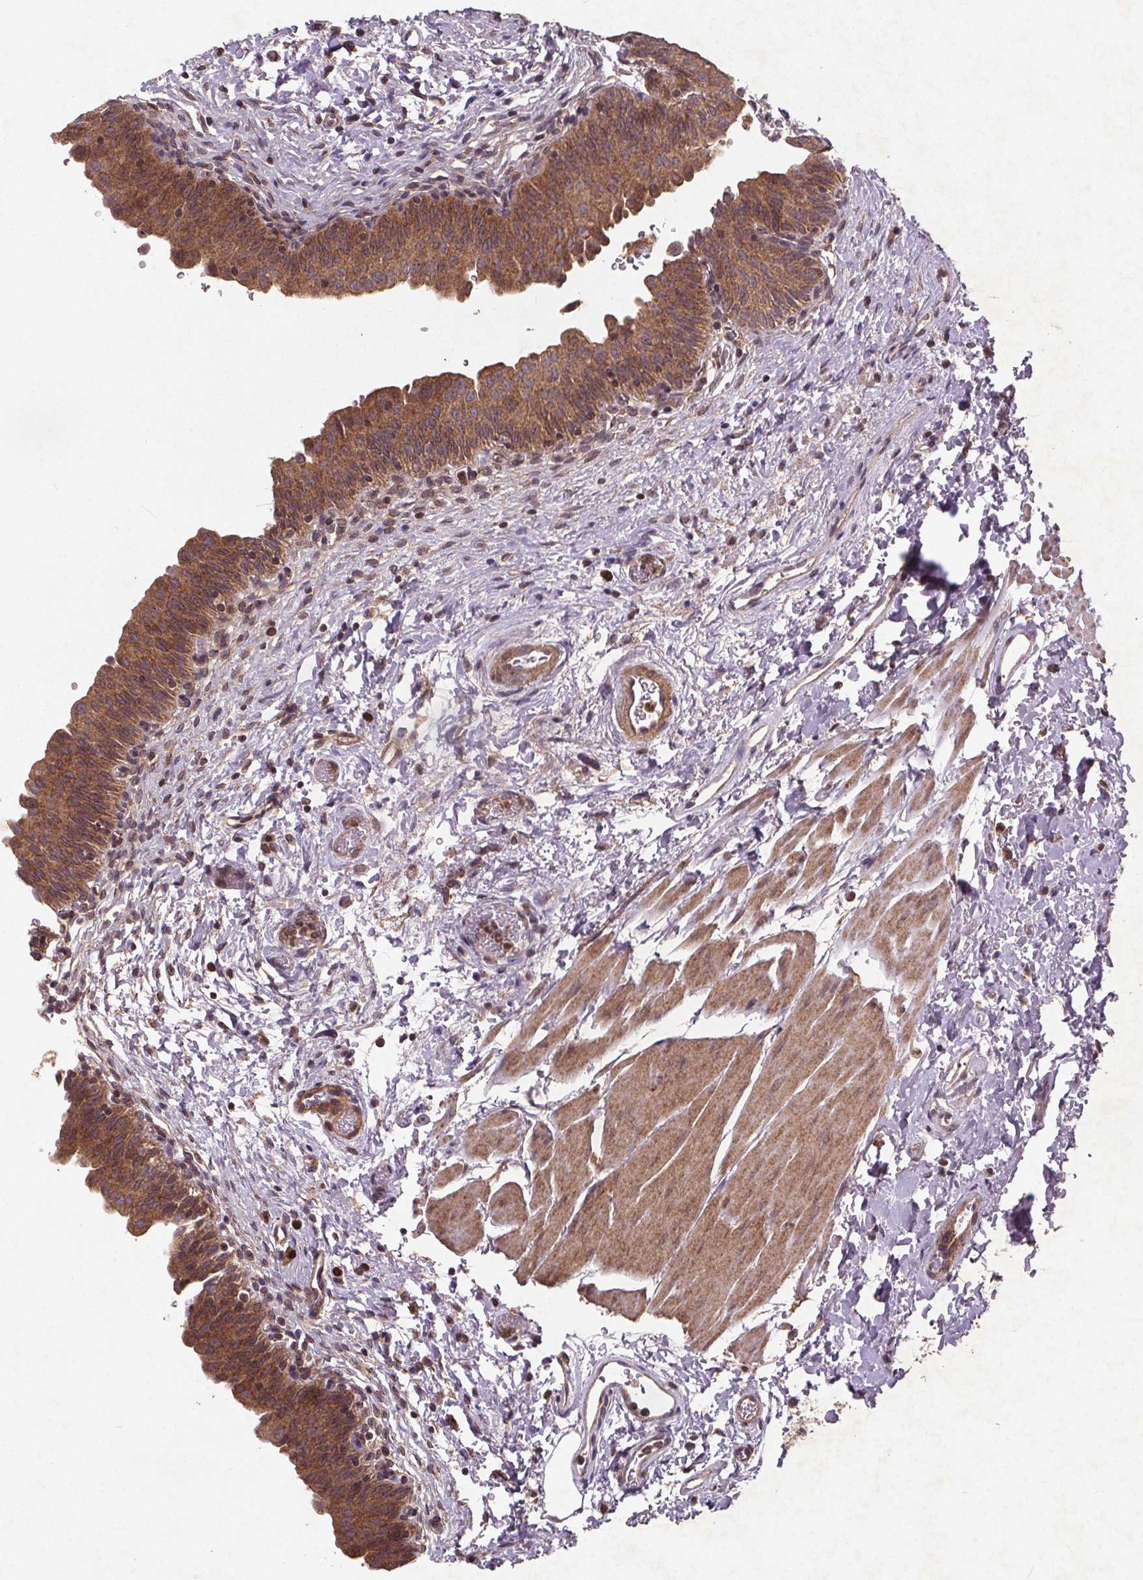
{"staining": {"intensity": "moderate", "quantity": ">75%", "location": "cytoplasmic/membranous"}, "tissue": "urinary bladder", "cell_type": "Urothelial cells", "image_type": "normal", "snomed": [{"axis": "morphology", "description": "Normal tissue, NOS"}, {"axis": "topography", "description": "Urinary bladder"}], "caption": "Immunohistochemical staining of normal urinary bladder reveals moderate cytoplasmic/membranous protein staining in about >75% of urothelial cells. The protein is stained brown, and the nuclei are stained in blue (DAB (3,3'-diaminobenzidine) IHC with brightfield microscopy, high magnification).", "gene": "STRN3", "patient": {"sex": "male", "age": 56}}